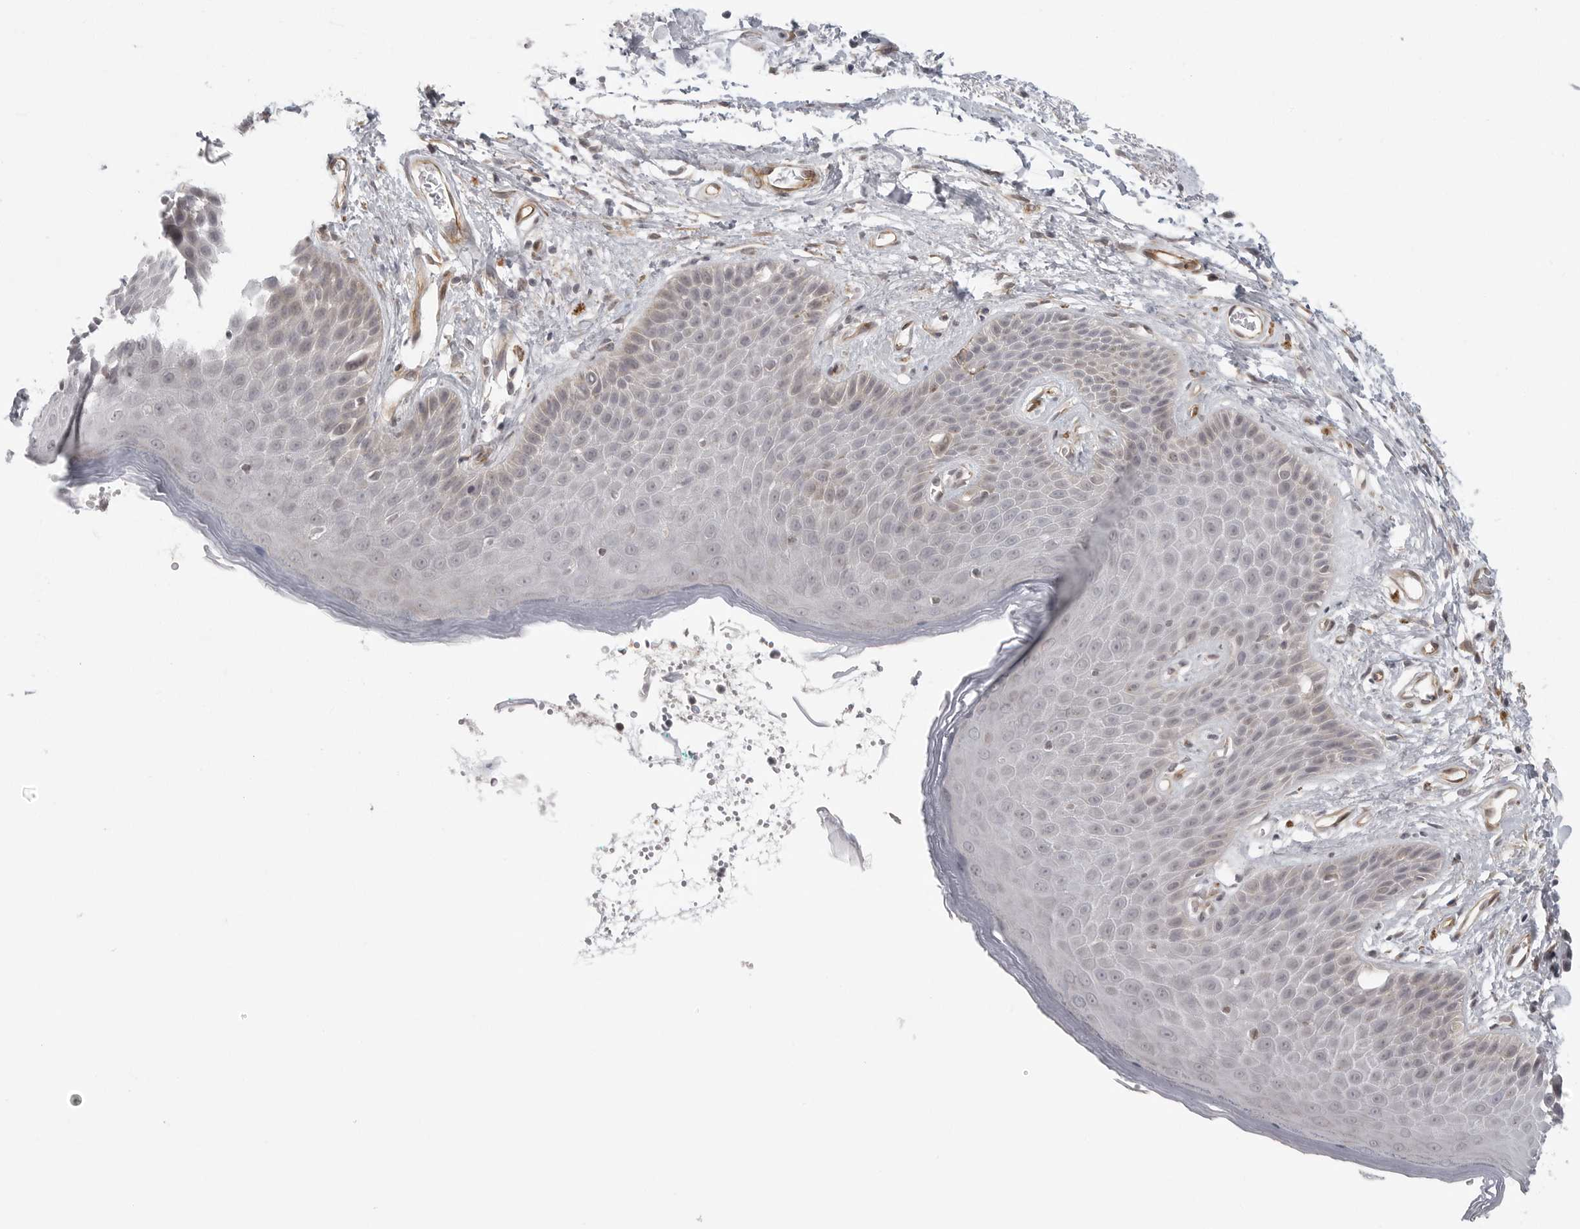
{"staining": {"intensity": "weak", "quantity": "<25%", "location": "cytoplasmic/membranous"}, "tissue": "skin", "cell_type": "Epidermal cells", "image_type": "normal", "snomed": [{"axis": "morphology", "description": "Normal tissue, NOS"}, {"axis": "topography", "description": "Anal"}], "caption": "Immunohistochemical staining of normal human skin reveals no significant positivity in epidermal cells.", "gene": "TUT4", "patient": {"sex": "male", "age": 74}}